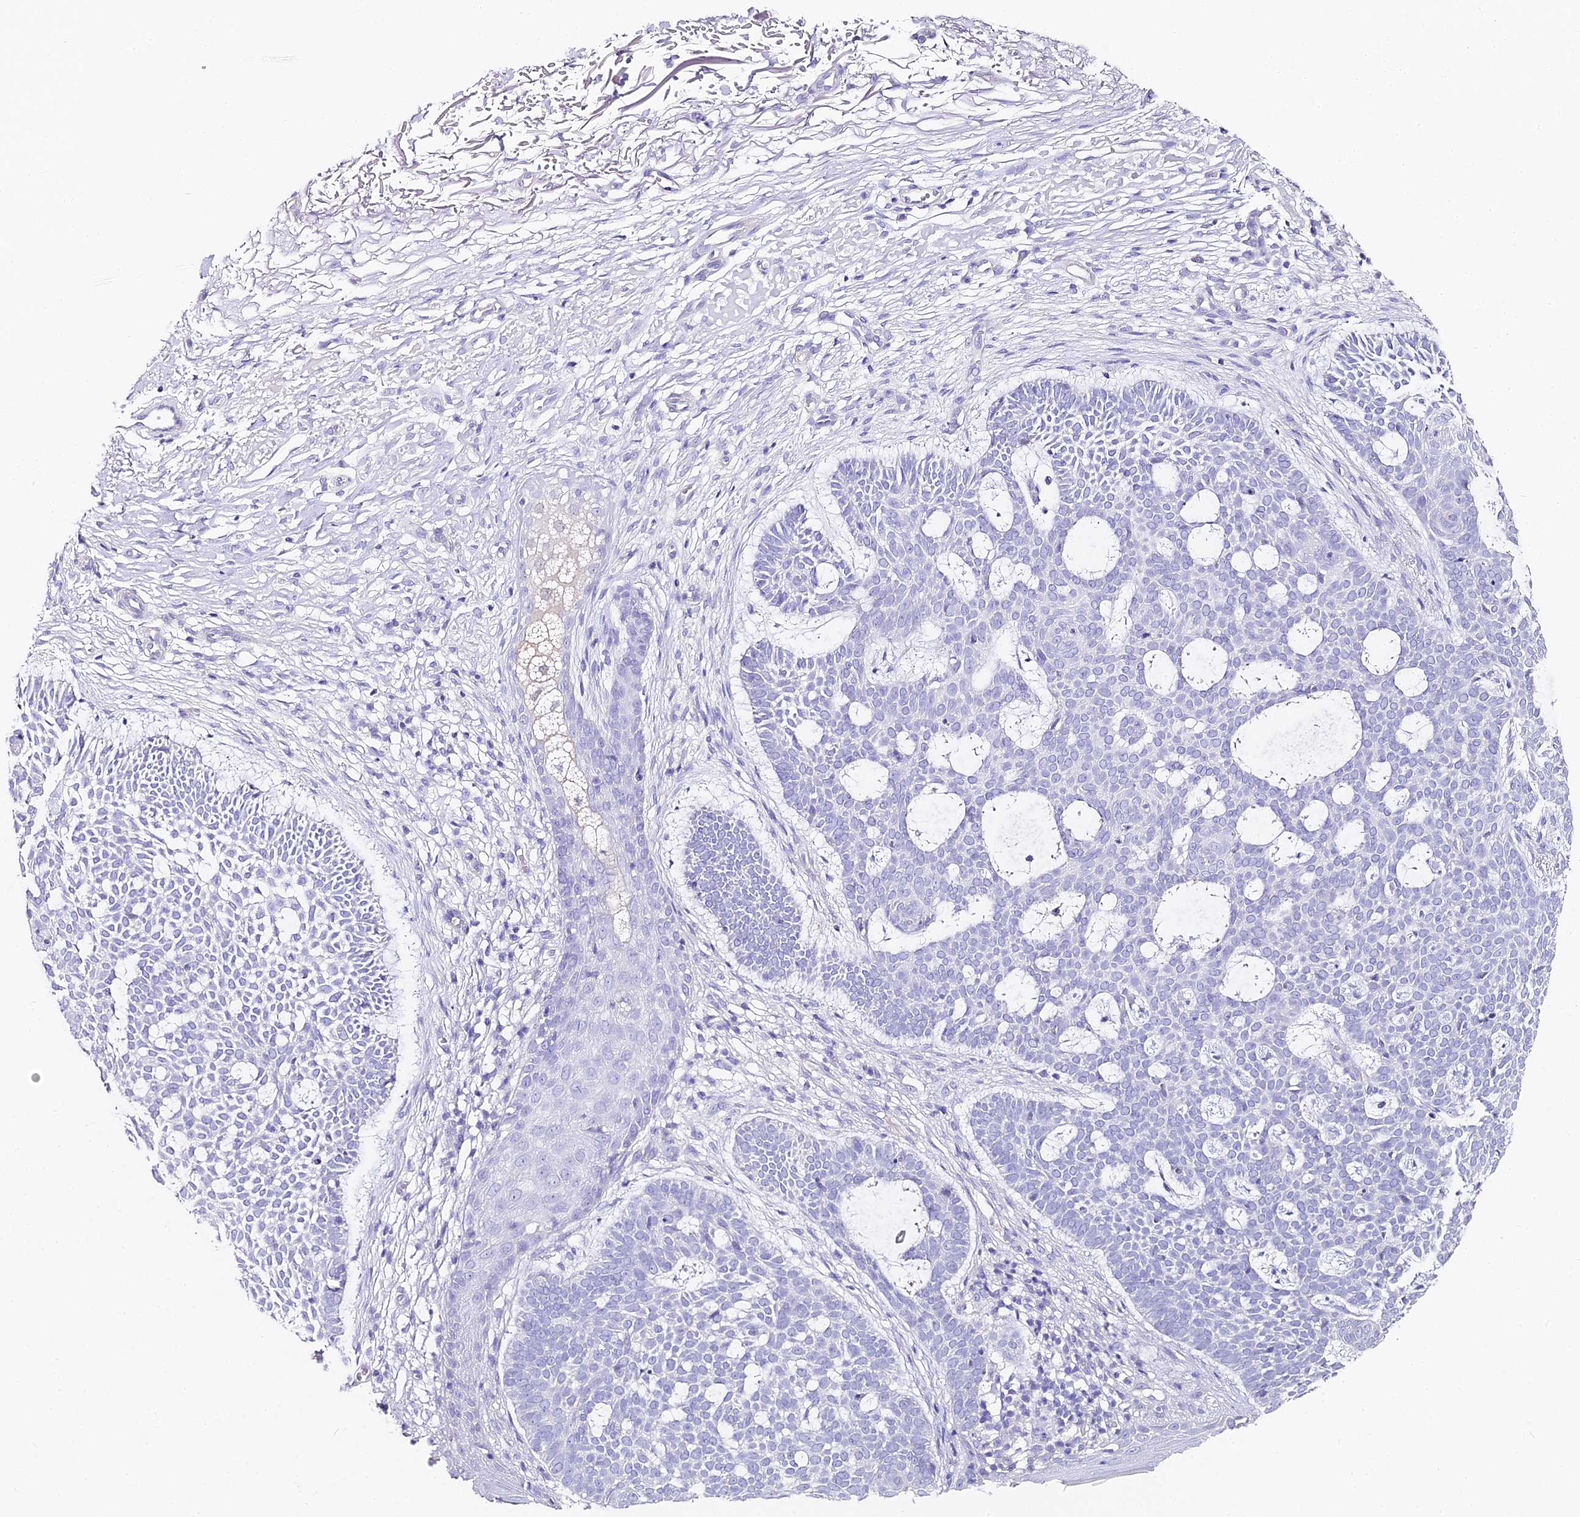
{"staining": {"intensity": "negative", "quantity": "none", "location": "none"}, "tissue": "skin cancer", "cell_type": "Tumor cells", "image_type": "cancer", "snomed": [{"axis": "morphology", "description": "Basal cell carcinoma"}, {"axis": "topography", "description": "Skin"}], "caption": "This image is of skin basal cell carcinoma stained with immunohistochemistry to label a protein in brown with the nuclei are counter-stained blue. There is no positivity in tumor cells.", "gene": "ABHD14A-ACY1", "patient": {"sex": "male", "age": 85}}